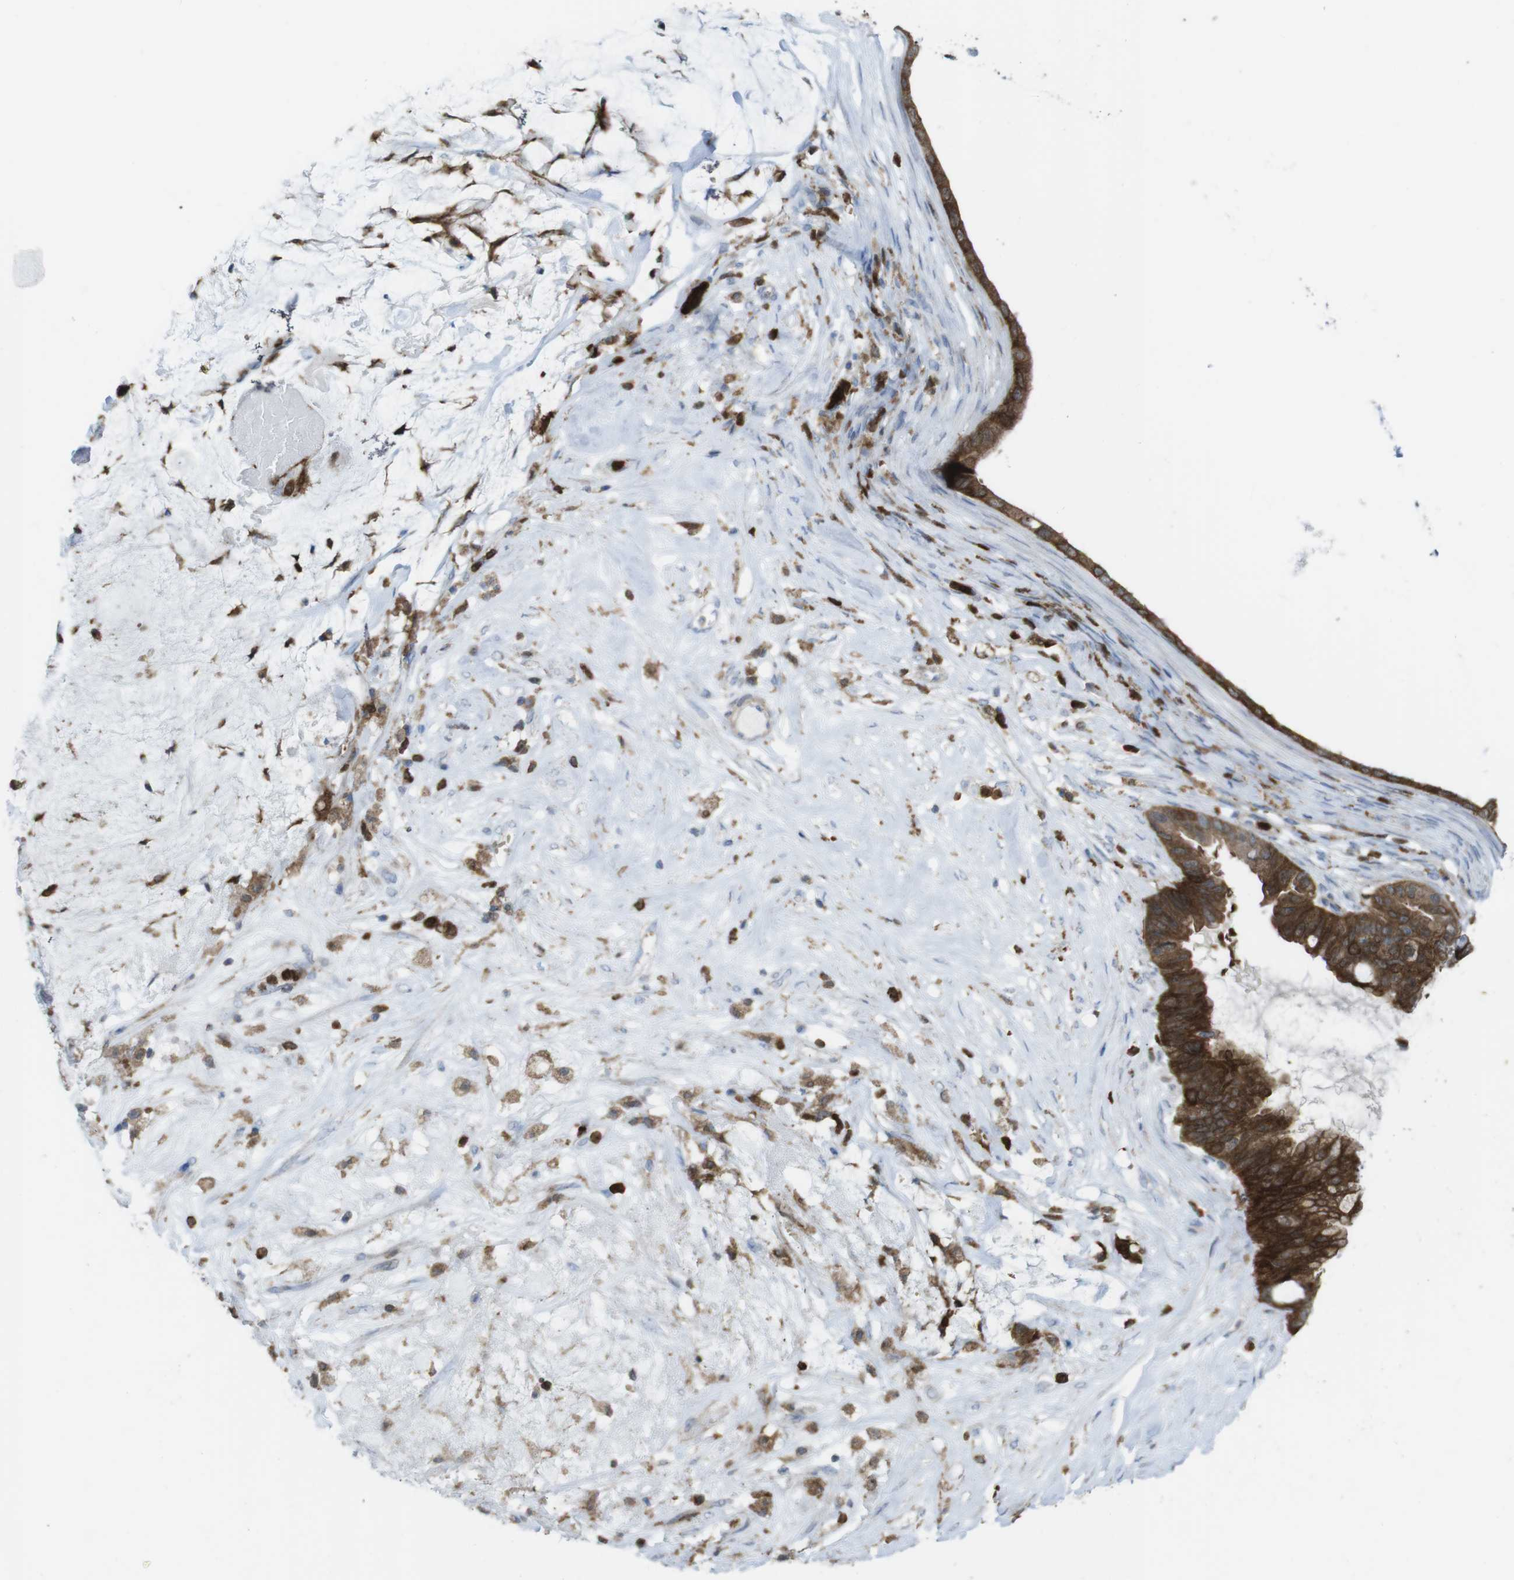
{"staining": {"intensity": "strong", "quantity": ">75%", "location": "cytoplasmic/membranous"}, "tissue": "ovarian cancer", "cell_type": "Tumor cells", "image_type": "cancer", "snomed": [{"axis": "morphology", "description": "Cystadenocarcinoma, mucinous, NOS"}, {"axis": "topography", "description": "Ovary"}], "caption": "Strong cytoplasmic/membranous expression is appreciated in approximately >75% of tumor cells in ovarian cancer (mucinous cystadenocarcinoma).", "gene": "PRKCD", "patient": {"sex": "female", "age": 80}}